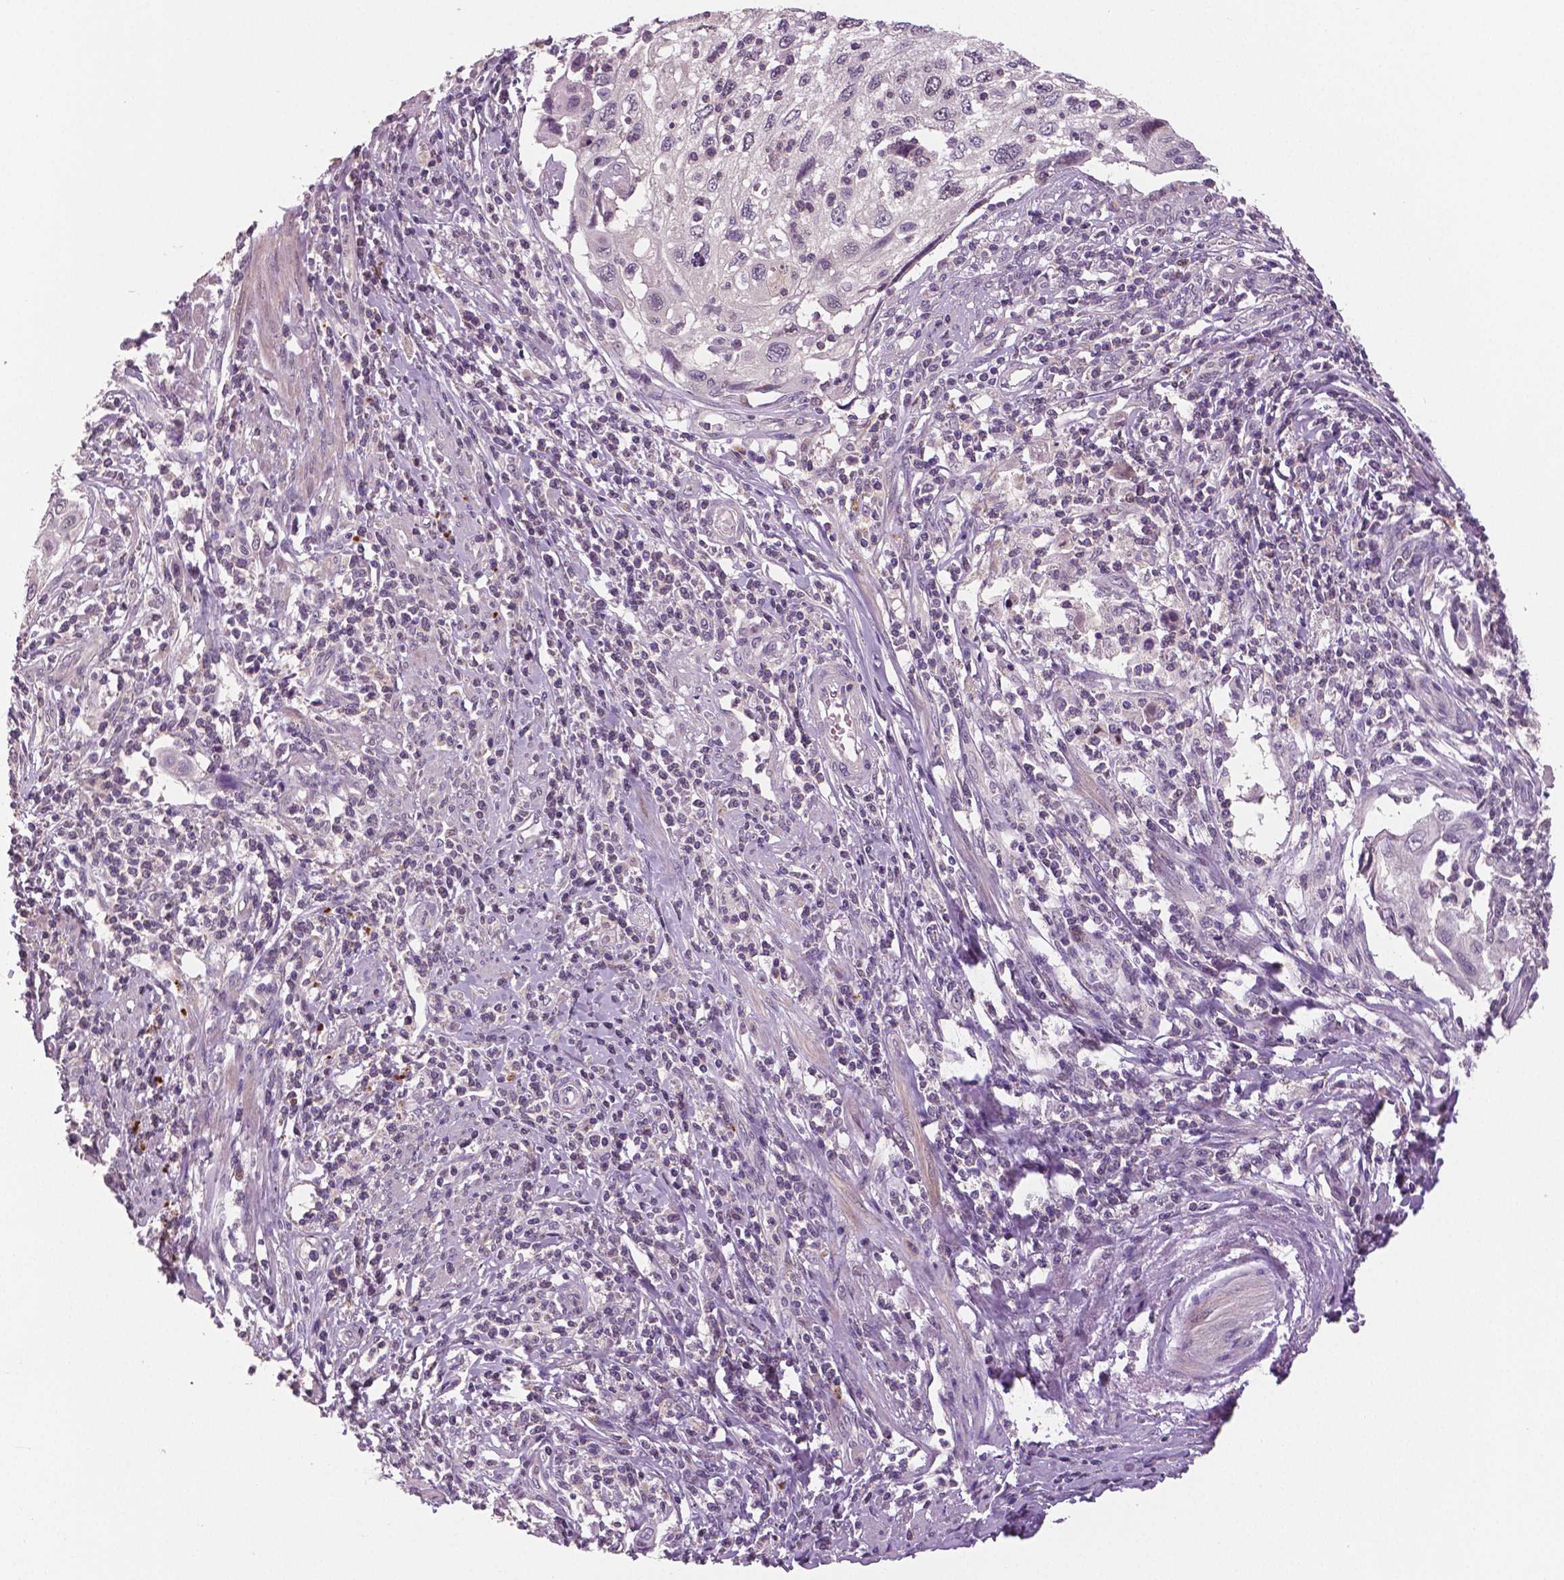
{"staining": {"intensity": "weak", "quantity": "<25%", "location": "nuclear"}, "tissue": "cervical cancer", "cell_type": "Tumor cells", "image_type": "cancer", "snomed": [{"axis": "morphology", "description": "Squamous cell carcinoma, NOS"}, {"axis": "topography", "description": "Cervix"}], "caption": "There is no significant expression in tumor cells of cervical squamous cell carcinoma.", "gene": "MKI67", "patient": {"sex": "female", "age": 70}}